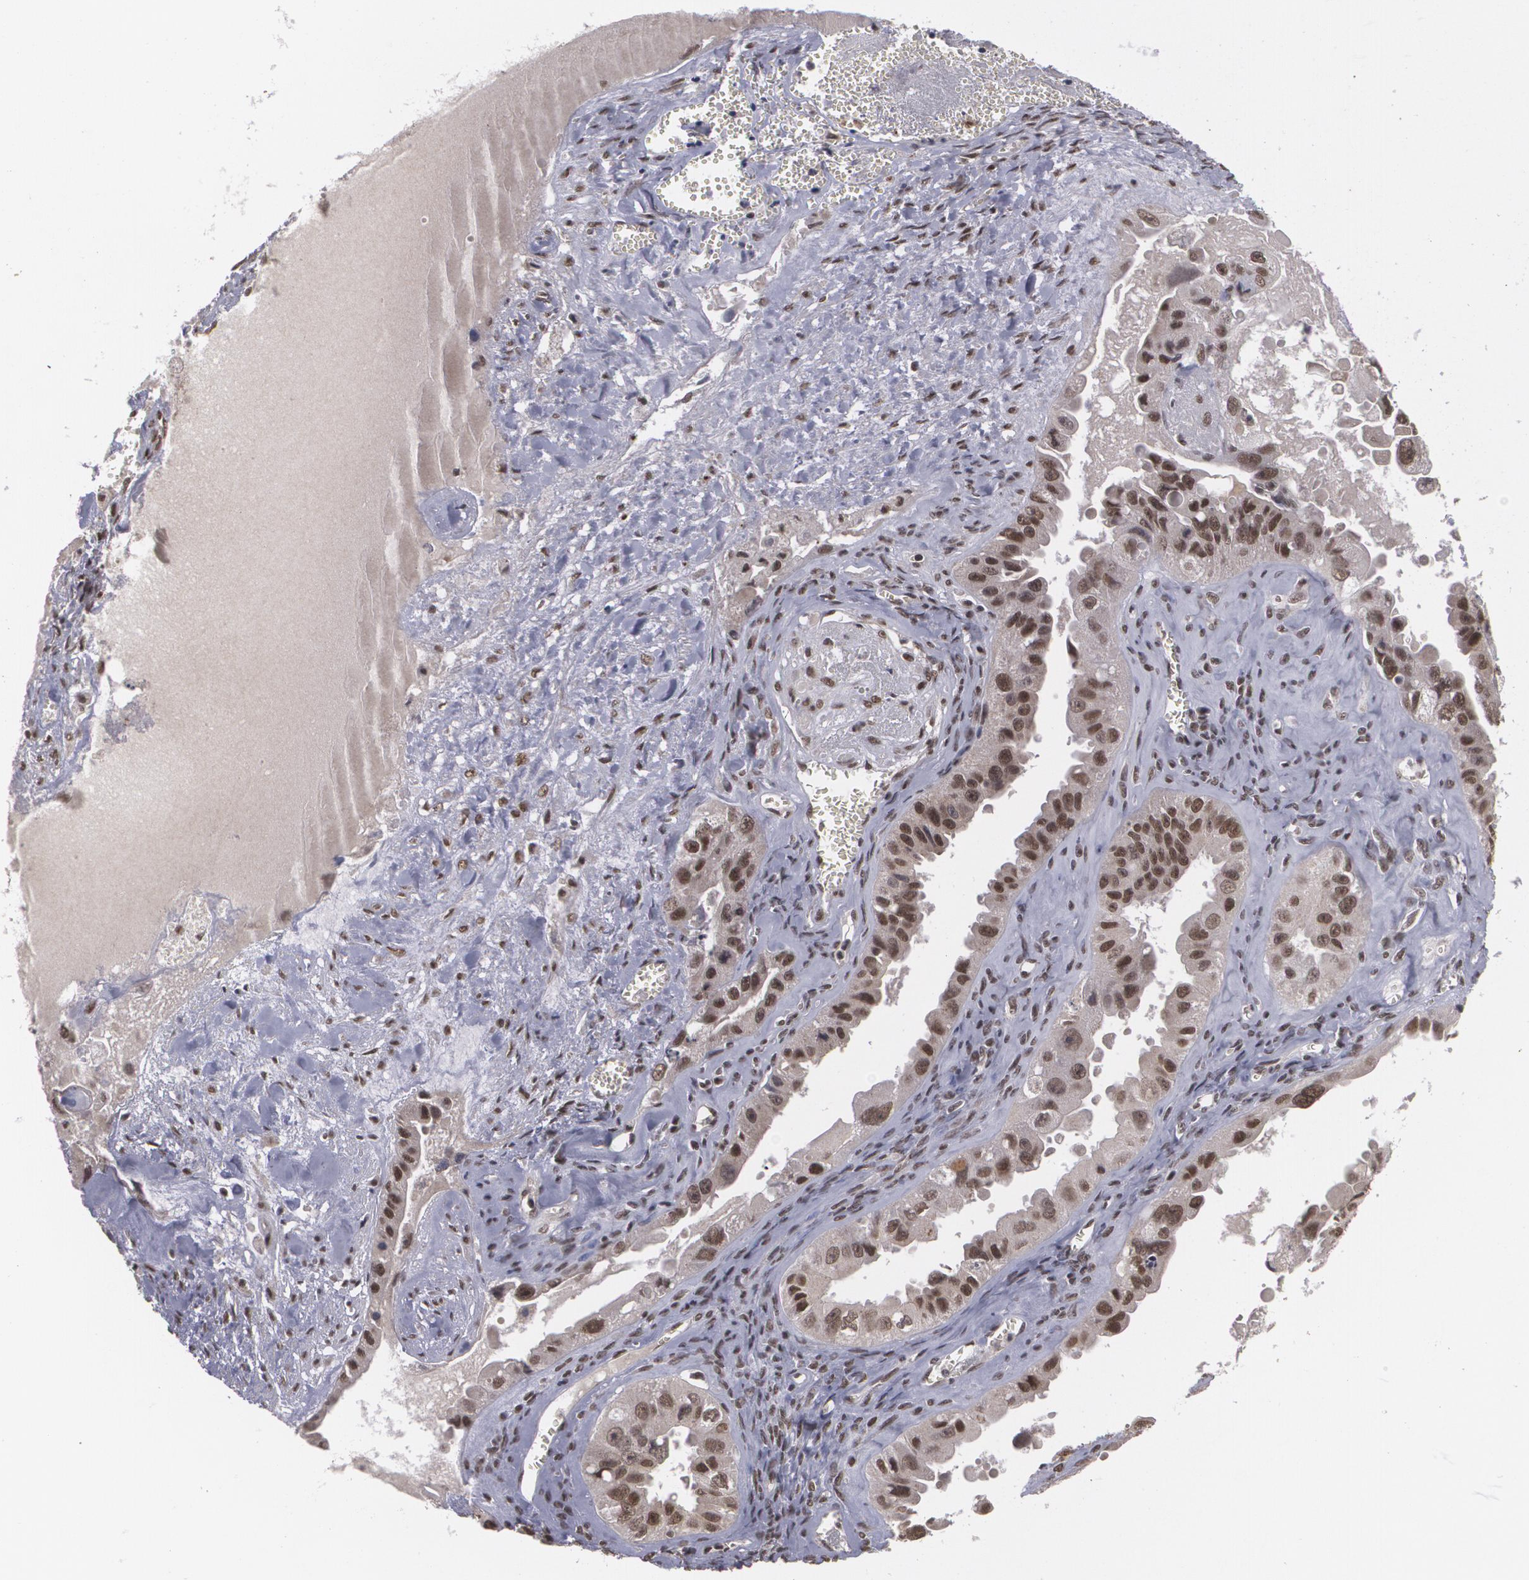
{"staining": {"intensity": "strong", "quantity": ">75%", "location": "nuclear"}, "tissue": "ovarian cancer", "cell_type": "Tumor cells", "image_type": "cancer", "snomed": [{"axis": "morphology", "description": "Carcinoma, endometroid"}, {"axis": "topography", "description": "Ovary"}], "caption": "Protein staining exhibits strong nuclear staining in about >75% of tumor cells in endometroid carcinoma (ovarian).", "gene": "RXRB", "patient": {"sex": "female", "age": 85}}